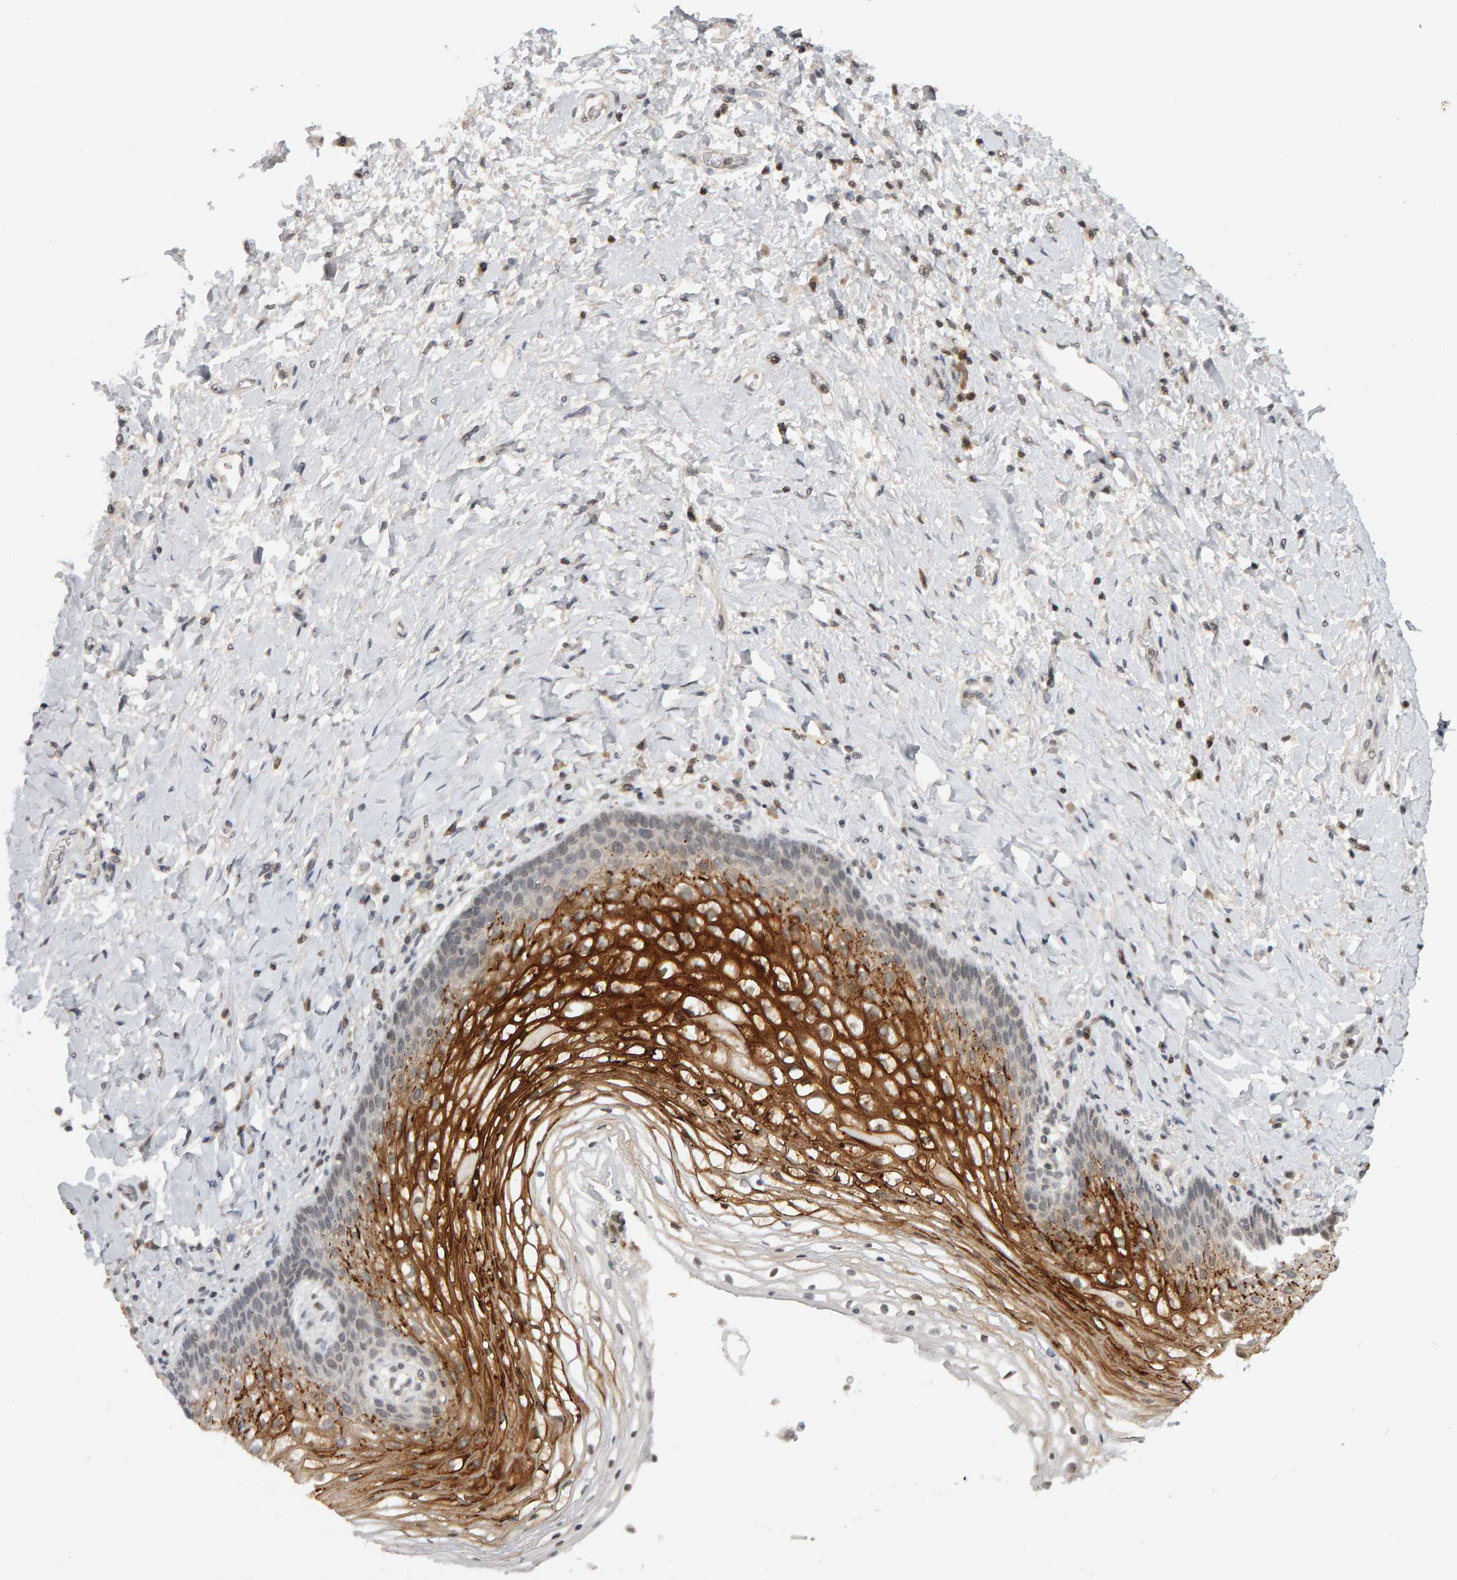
{"staining": {"intensity": "strong", "quantity": ">75%", "location": "cytoplasmic/membranous"}, "tissue": "vagina", "cell_type": "Squamous epithelial cells", "image_type": "normal", "snomed": [{"axis": "morphology", "description": "Normal tissue, NOS"}, {"axis": "topography", "description": "Vagina"}], "caption": "Benign vagina was stained to show a protein in brown. There is high levels of strong cytoplasmic/membranous expression in approximately >75% of squamous epithelial cells. The protein of interest is stained brown, and the nuclei are stained in blue (DAB (3,3'-diaminobenzidine) IHC with brightfield microscopy, high magnification).", "gene": "TRAM1", "patient": {"sex": "female", "age": 60}}